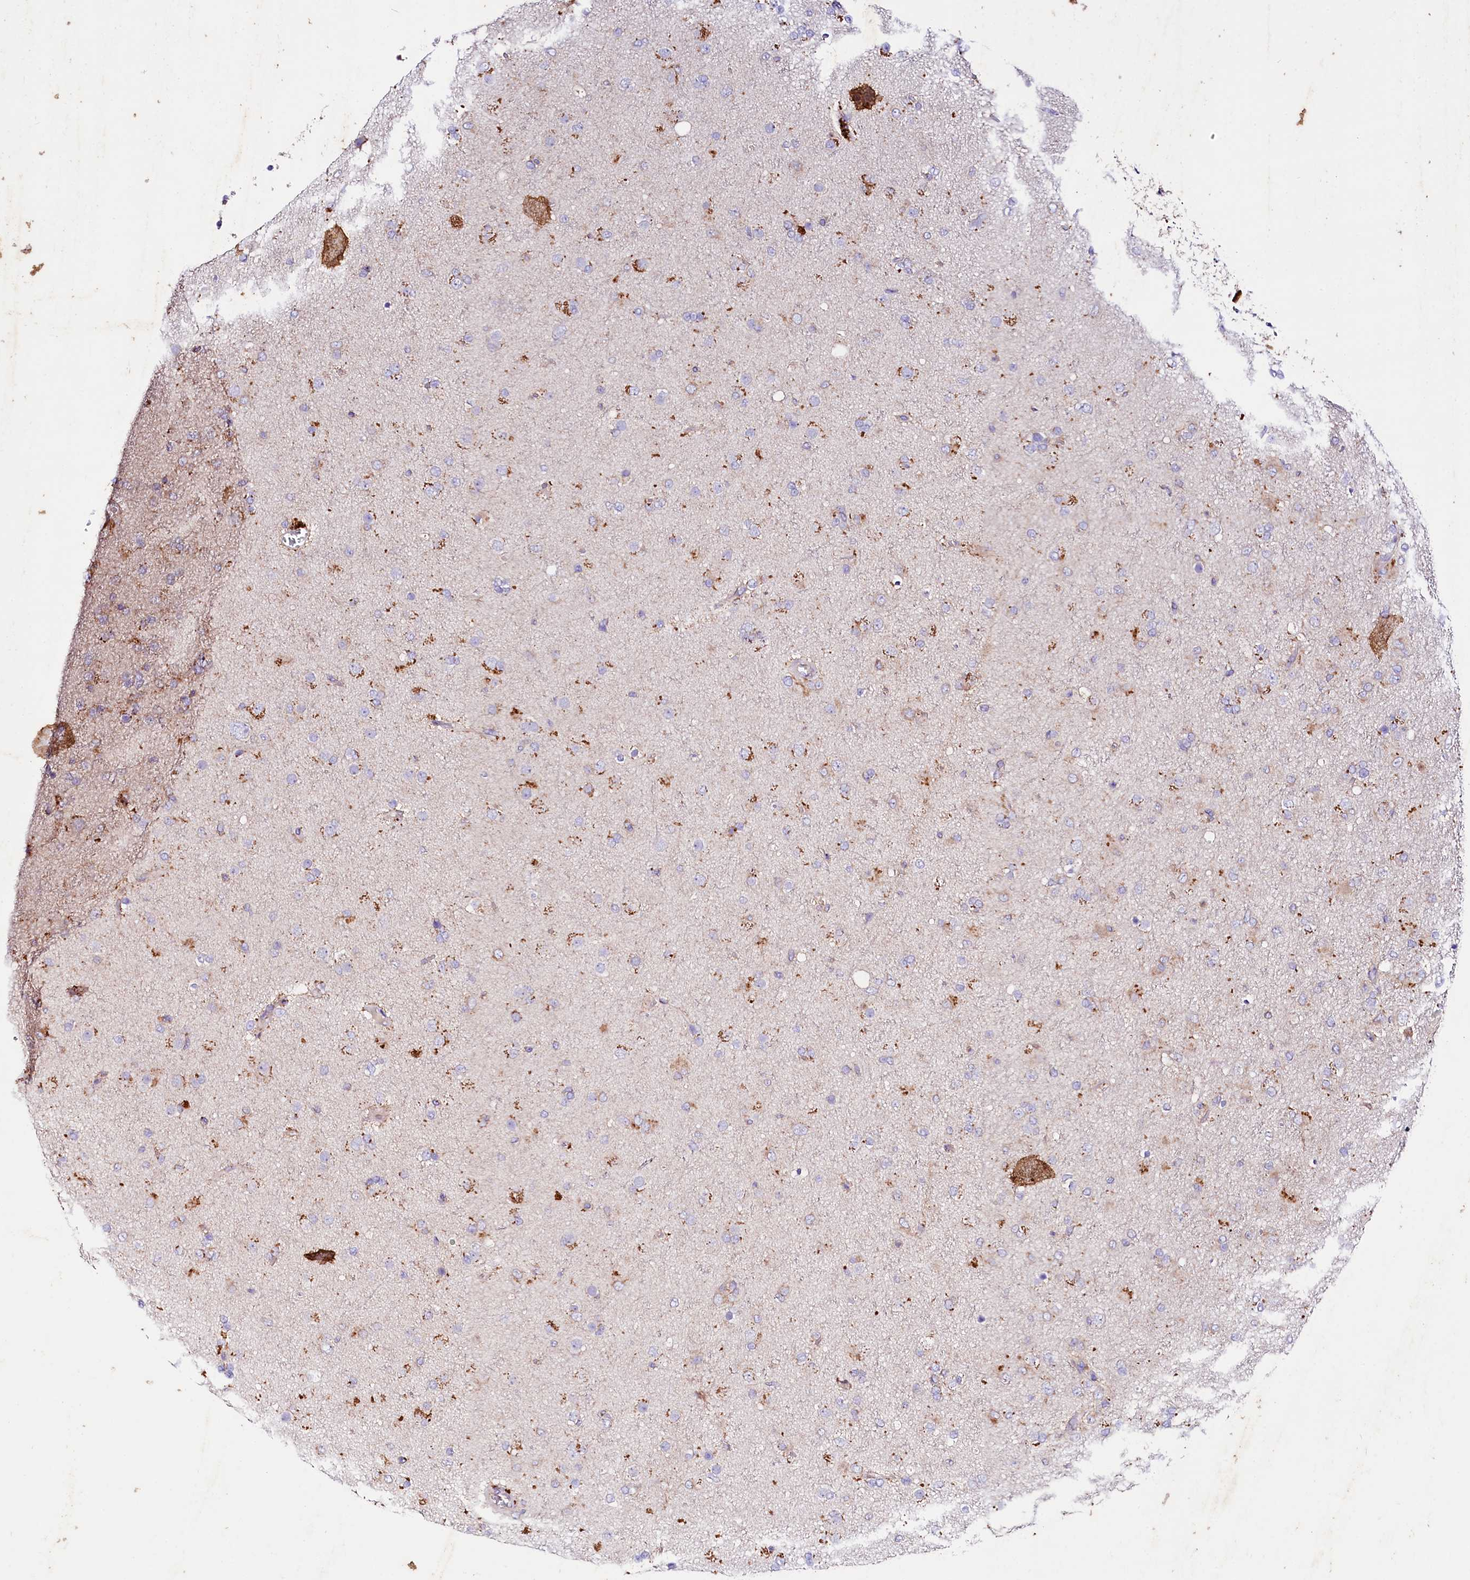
{"staining": {"intensity": "strong", "quantity": "25%-75%", "location": "cytoplasmic/membranous"}, "tissue": "glioma", "cell_type": "Tumor cells", "image_type": "cancer", "snomed": [{"axis": "morphology", "description": "Glioma, malignant, Low grade"}, {"axis": "topography", "description": "Brain"}], "caption": "Malignant glioma (low-grade) stained with DAB (3,3'-diaminobenzidine) immunohistochemistry reveals high levels of strong cytoplasmic/membranous positivity in approximately 25%-75% of tumor cells.", "gene": "SACM1L", "patient": {"sex": "male", "age": 65}}